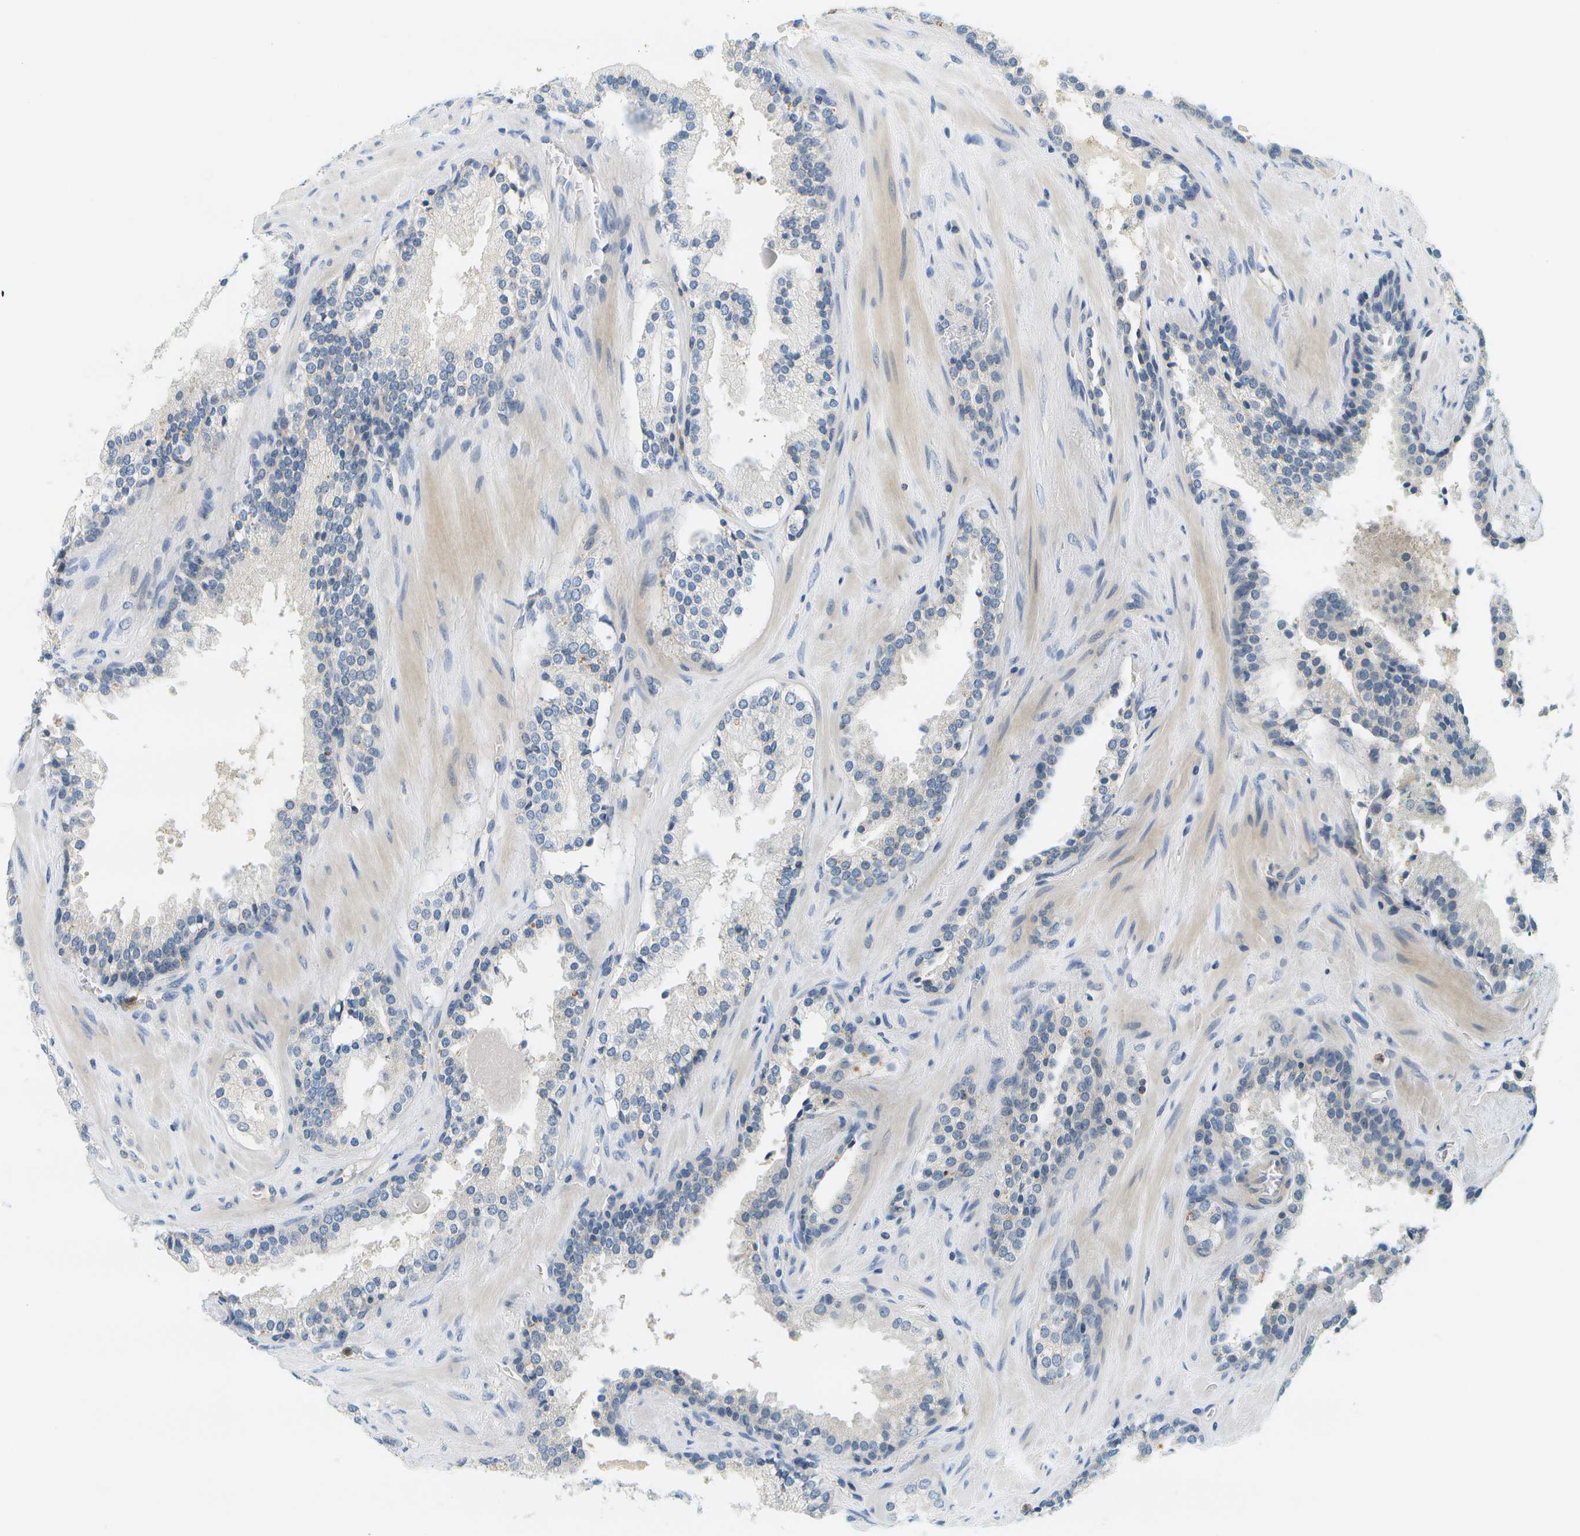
{"staining": {"intensity": "negative", "quantity": "none", "location": "none"}, "tissue": "prostate cancer", "cell_type": "Tumor cells", "image_type": "cancer", "snomed": [{"axis": "morphology", "description": "Adenocarcinoma, High grade"}, {"axis": "topography", "description": "Prostate"}], "caption": "There is no significant staining in tumor cells of prostate cancer.", "gene": "RASGRP2", "patient": {"sex": "male", "age": 71}}